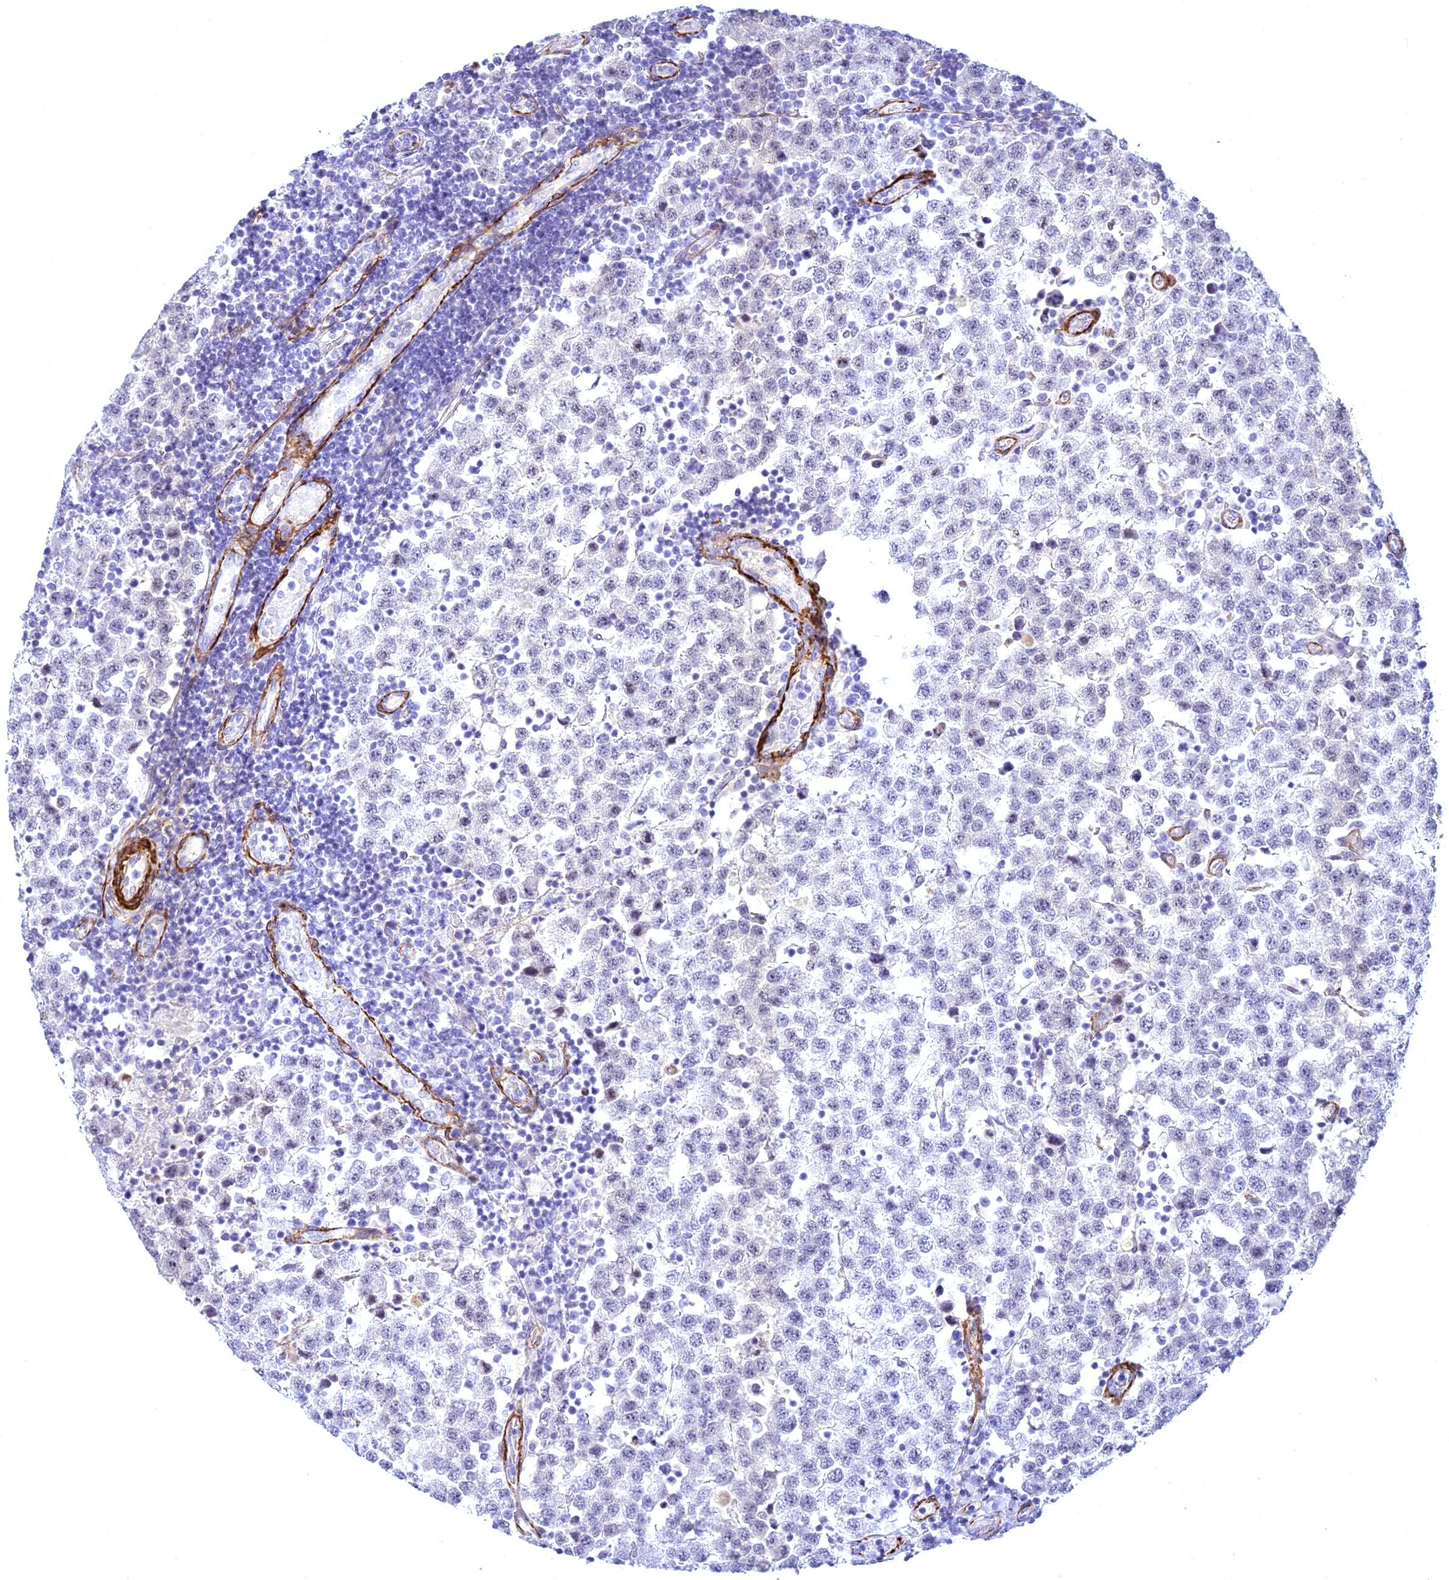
{"staining": {"intensity": "weak", "quantity": "25%-75%", "location": "nuclear"}, "tissue": "testis cancer", "cell_type": "Tumor cells", "image_type": "cancer", "snomed": [{"axis": "morphology", "description": "Seminoma, NOS"}, {"axis": "topography", "description": "Testis"}], "caption": "Immunohistochemical staining of human testis cancer (seminoma) displays low levels of weak nuclear protein positivity in about 25%-75% of tumor cells. Nuclei are stained in blue.", "gene": "CENPV", "patient": {"sex": "male", "age": 34}}